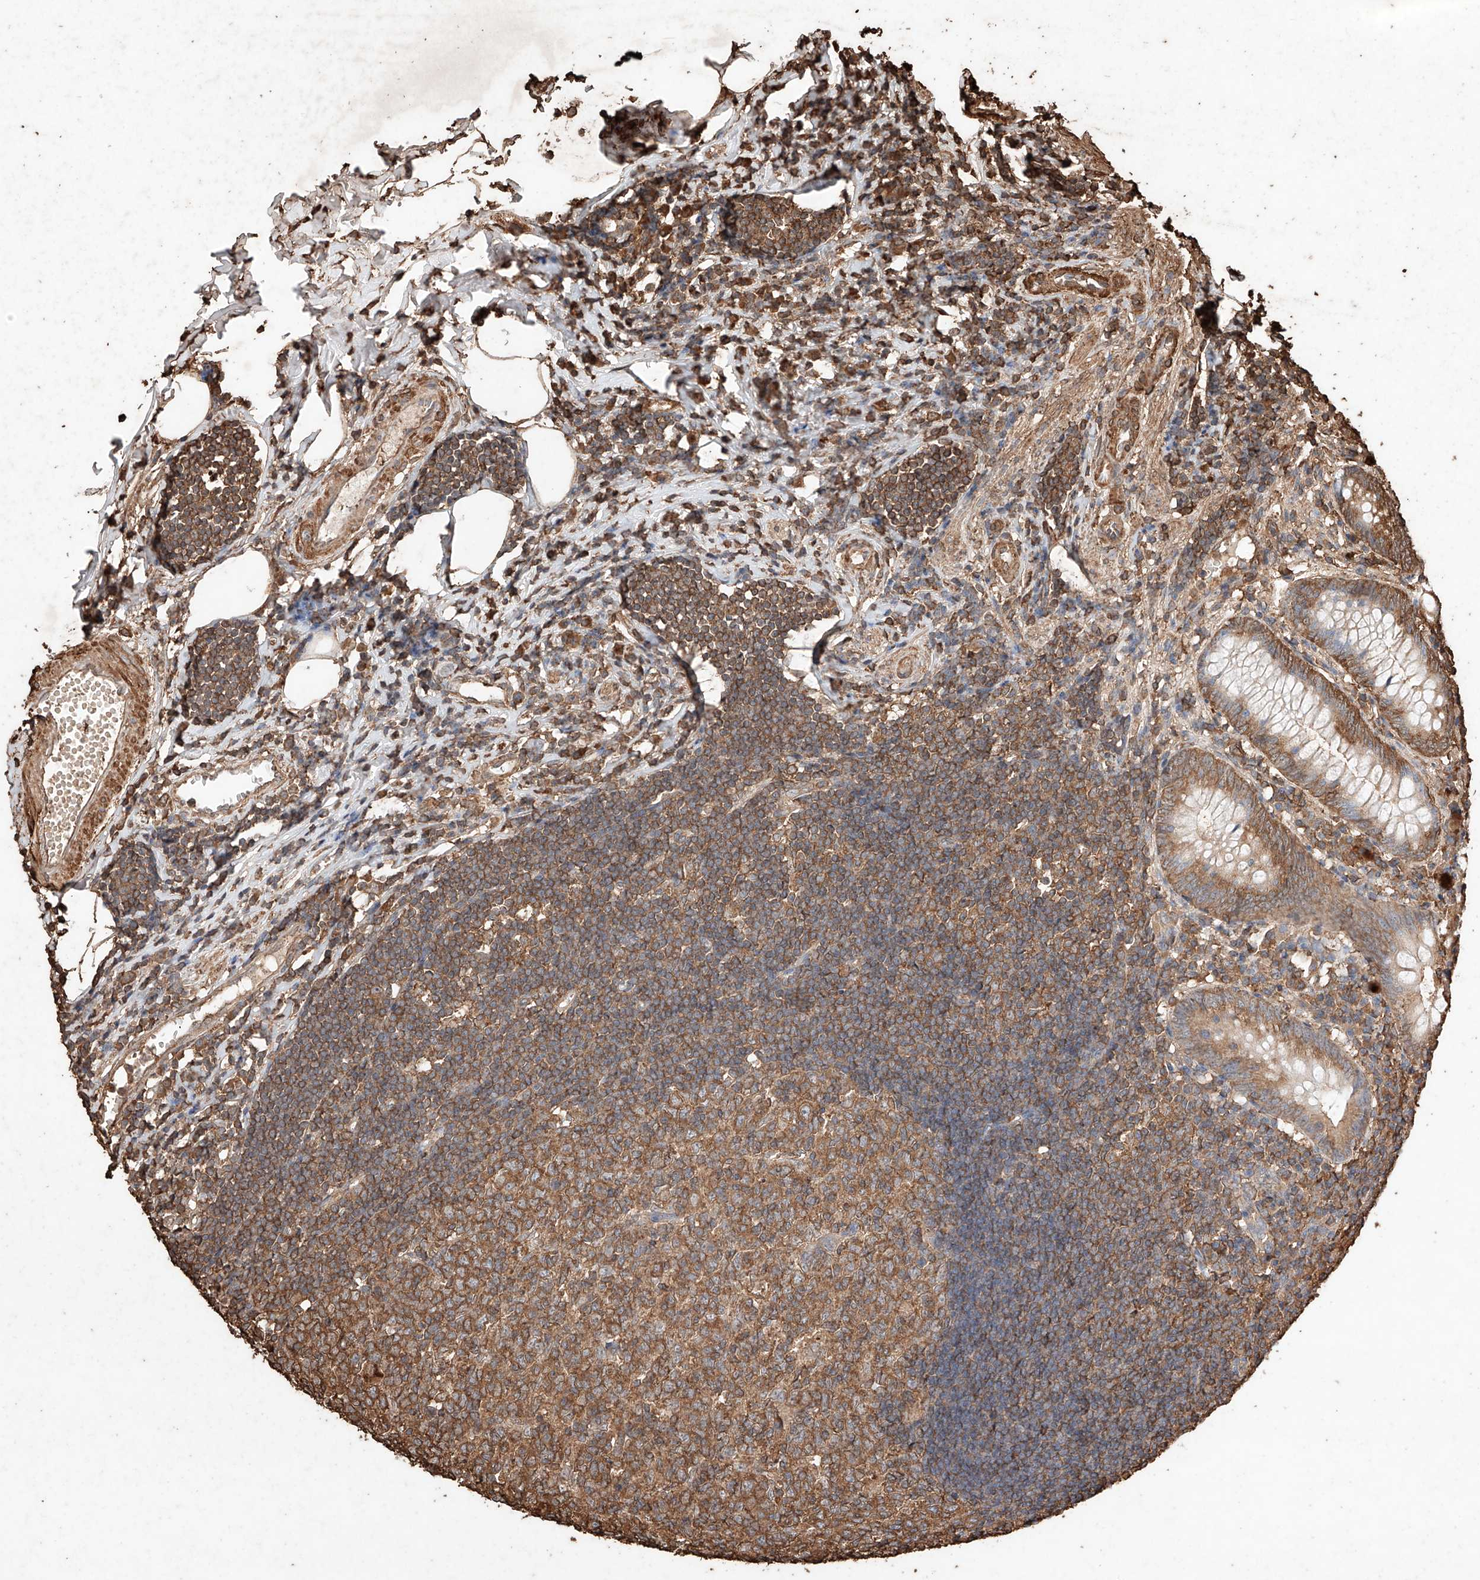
{"staining": {"intensity": "strong", "quantity": "25%-75%", "location": "cytoplasmic/membranous"}, "tissue": "appendix", "cell_type": "Glandular cells", "image_type": "normal", "snomed": [{"axis": "morphology", "description": "Normal tissue, NOS"}, {"axis": "topography", "description": "Appendix"}], "caption": "A brown stain labels strong cytoplasmic/membranous expression of a protein in glandular cells of benign appendix.", "gene": "M6PR", "patient": {"sex": "female", "age": 54}}